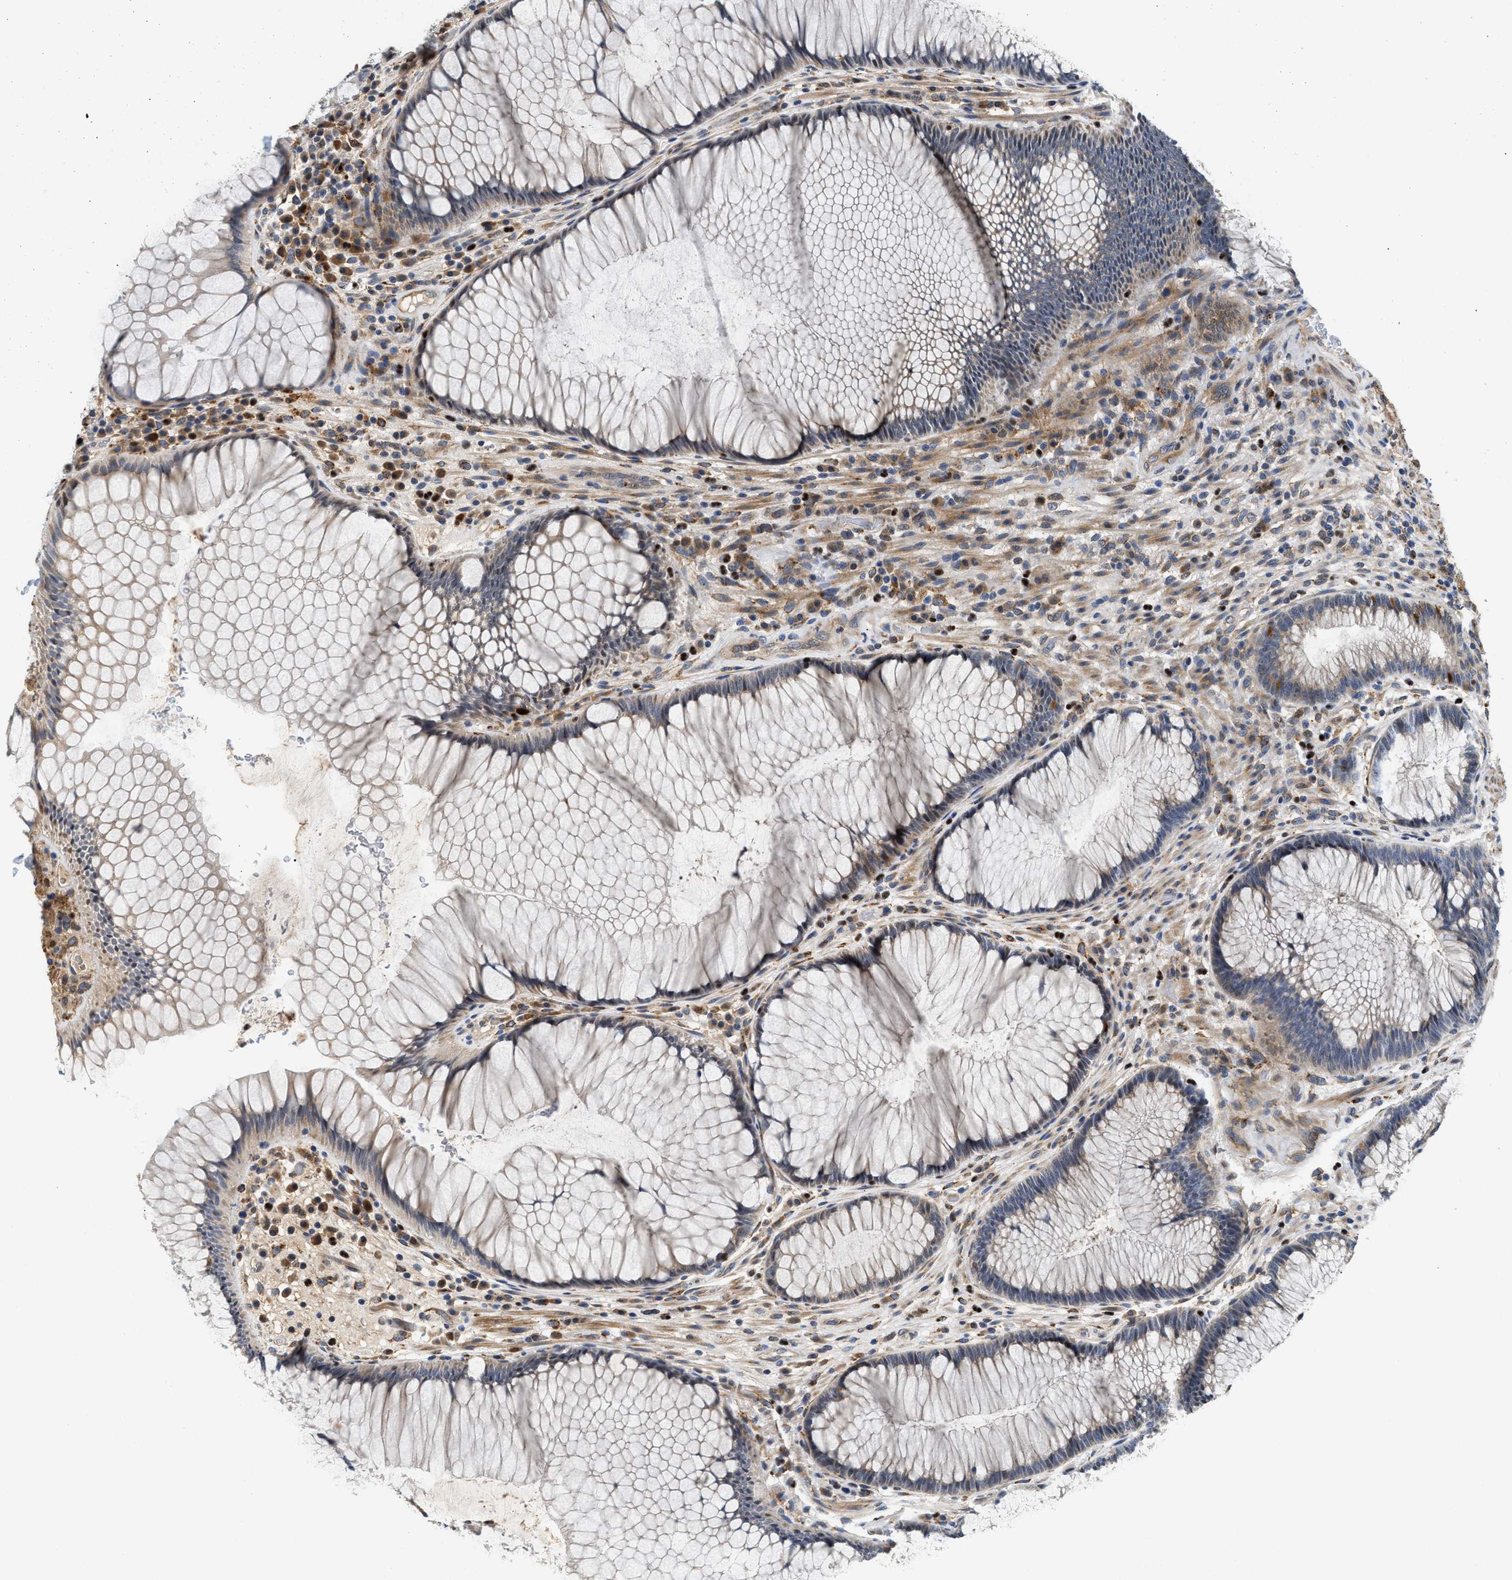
{"staining": {"intensity": "weak", "quantity": "<25%", "location": "cytoplasmic/membranous"}, "tissue": "rectum", "cell_type": "Glandular cells", "image_type": "normal", "snomed": [{"axis": "morphology", "description": "Normal tissue, NOS"}, {"axis": "topography", "description": "Rectum"}], "caption": "Glandular cells are negative for brown protein staining in unremarkable rectum. The staining was performed using DAB (3,3'-diaminobenzidine) to visualize the protein expression in brown, while the nuclei were stained in blue with hematoxylin (Magnification: 20x).", "gene": "PPM1L", "patient": {"sex": "male", "age": 51}}